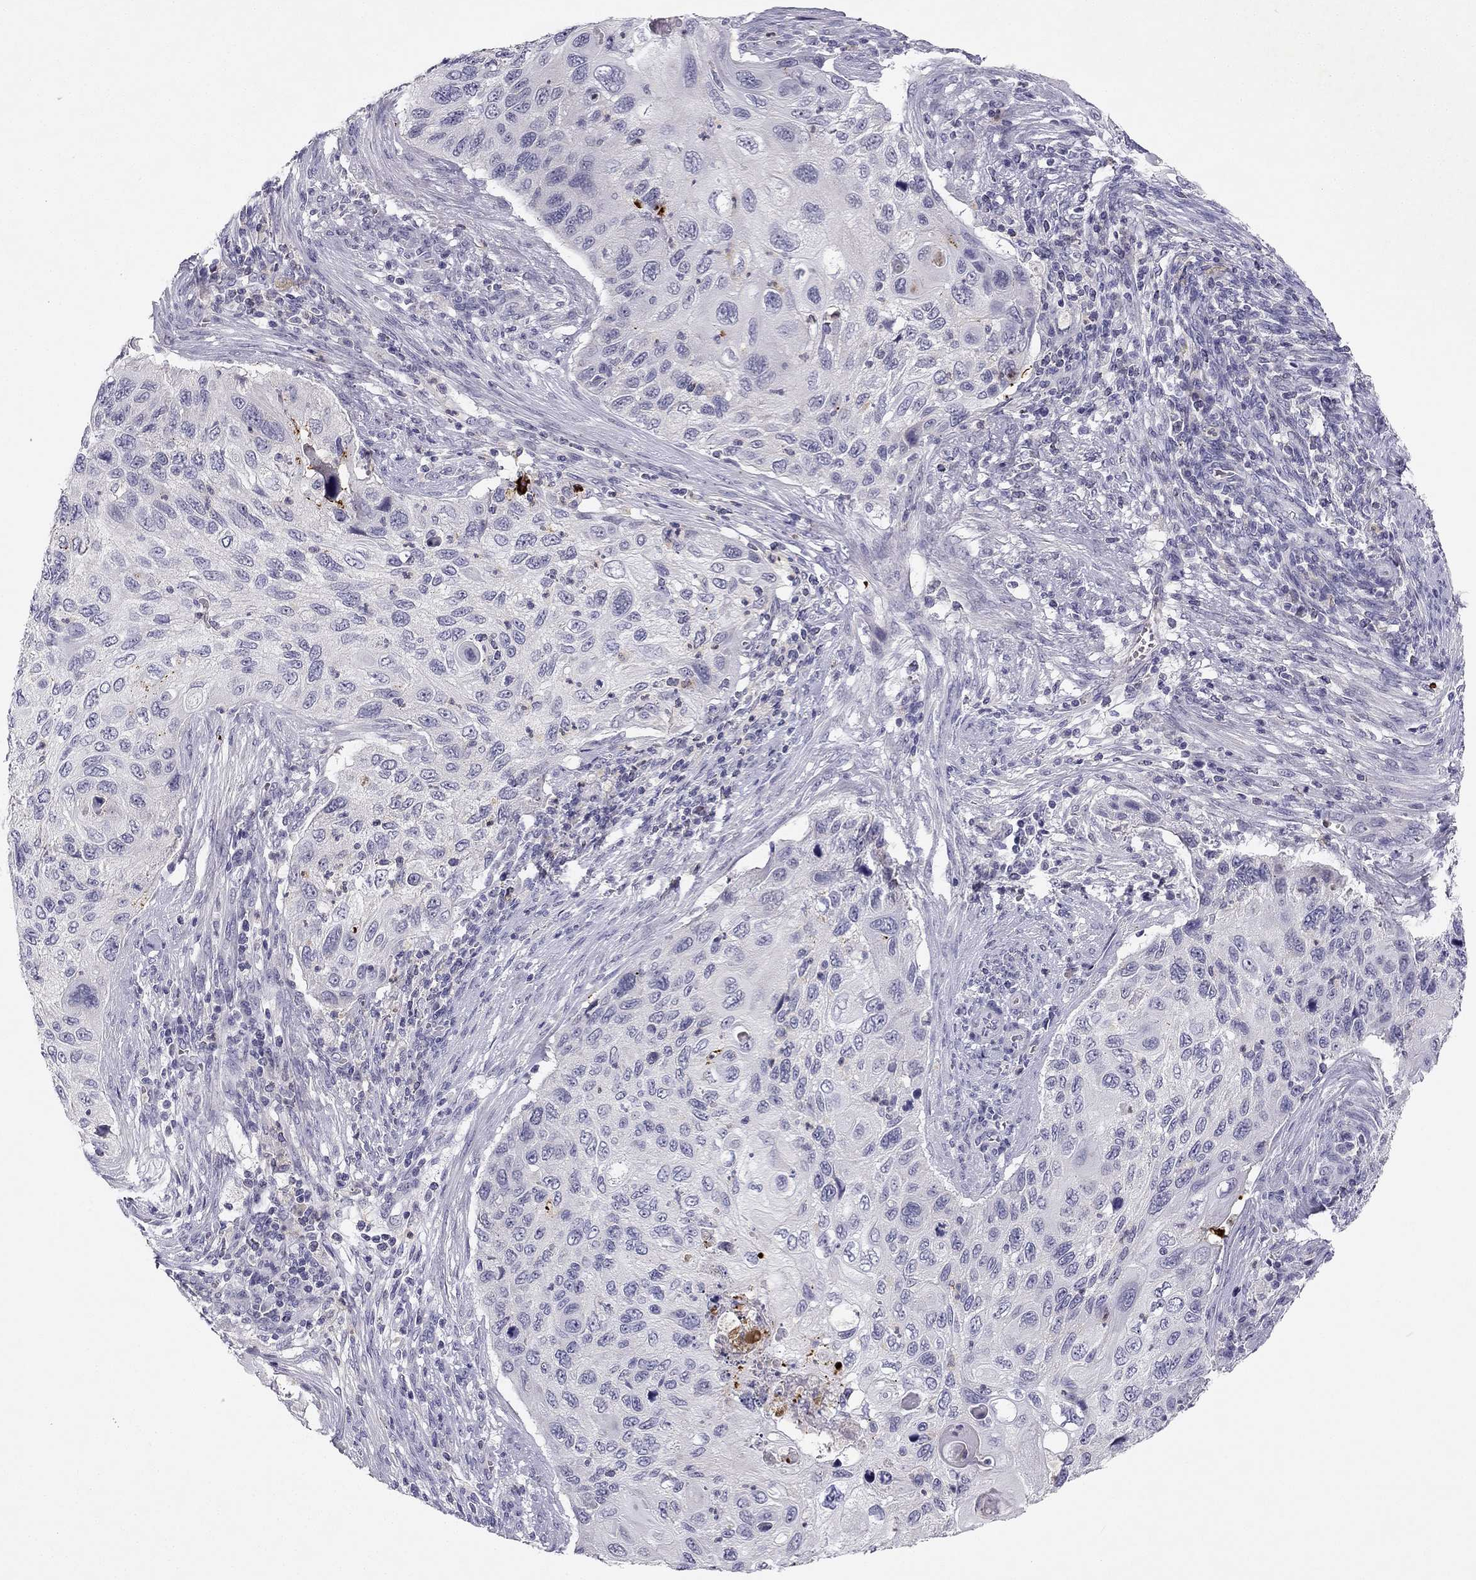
{"staining": {"intensity": "negative", "quantity": "none", "location": "none"}, "tissue": "cervical cancer", "cell_type": "Tumor cells", "image_type": "cancer", "snomed": [{"axis": "morphology", "description": "Squamous cell carcinoma, NOS"}, {"axis": "topography", "description": "Cervix"}], "caption": "IHC micrograph of cervical squamous cell carcinoma stained for a protein (brown), which demonstrates no staining in tumor cells.", "gene": "SLC6A4", "patient": {"sex": "female", "age": 70}}